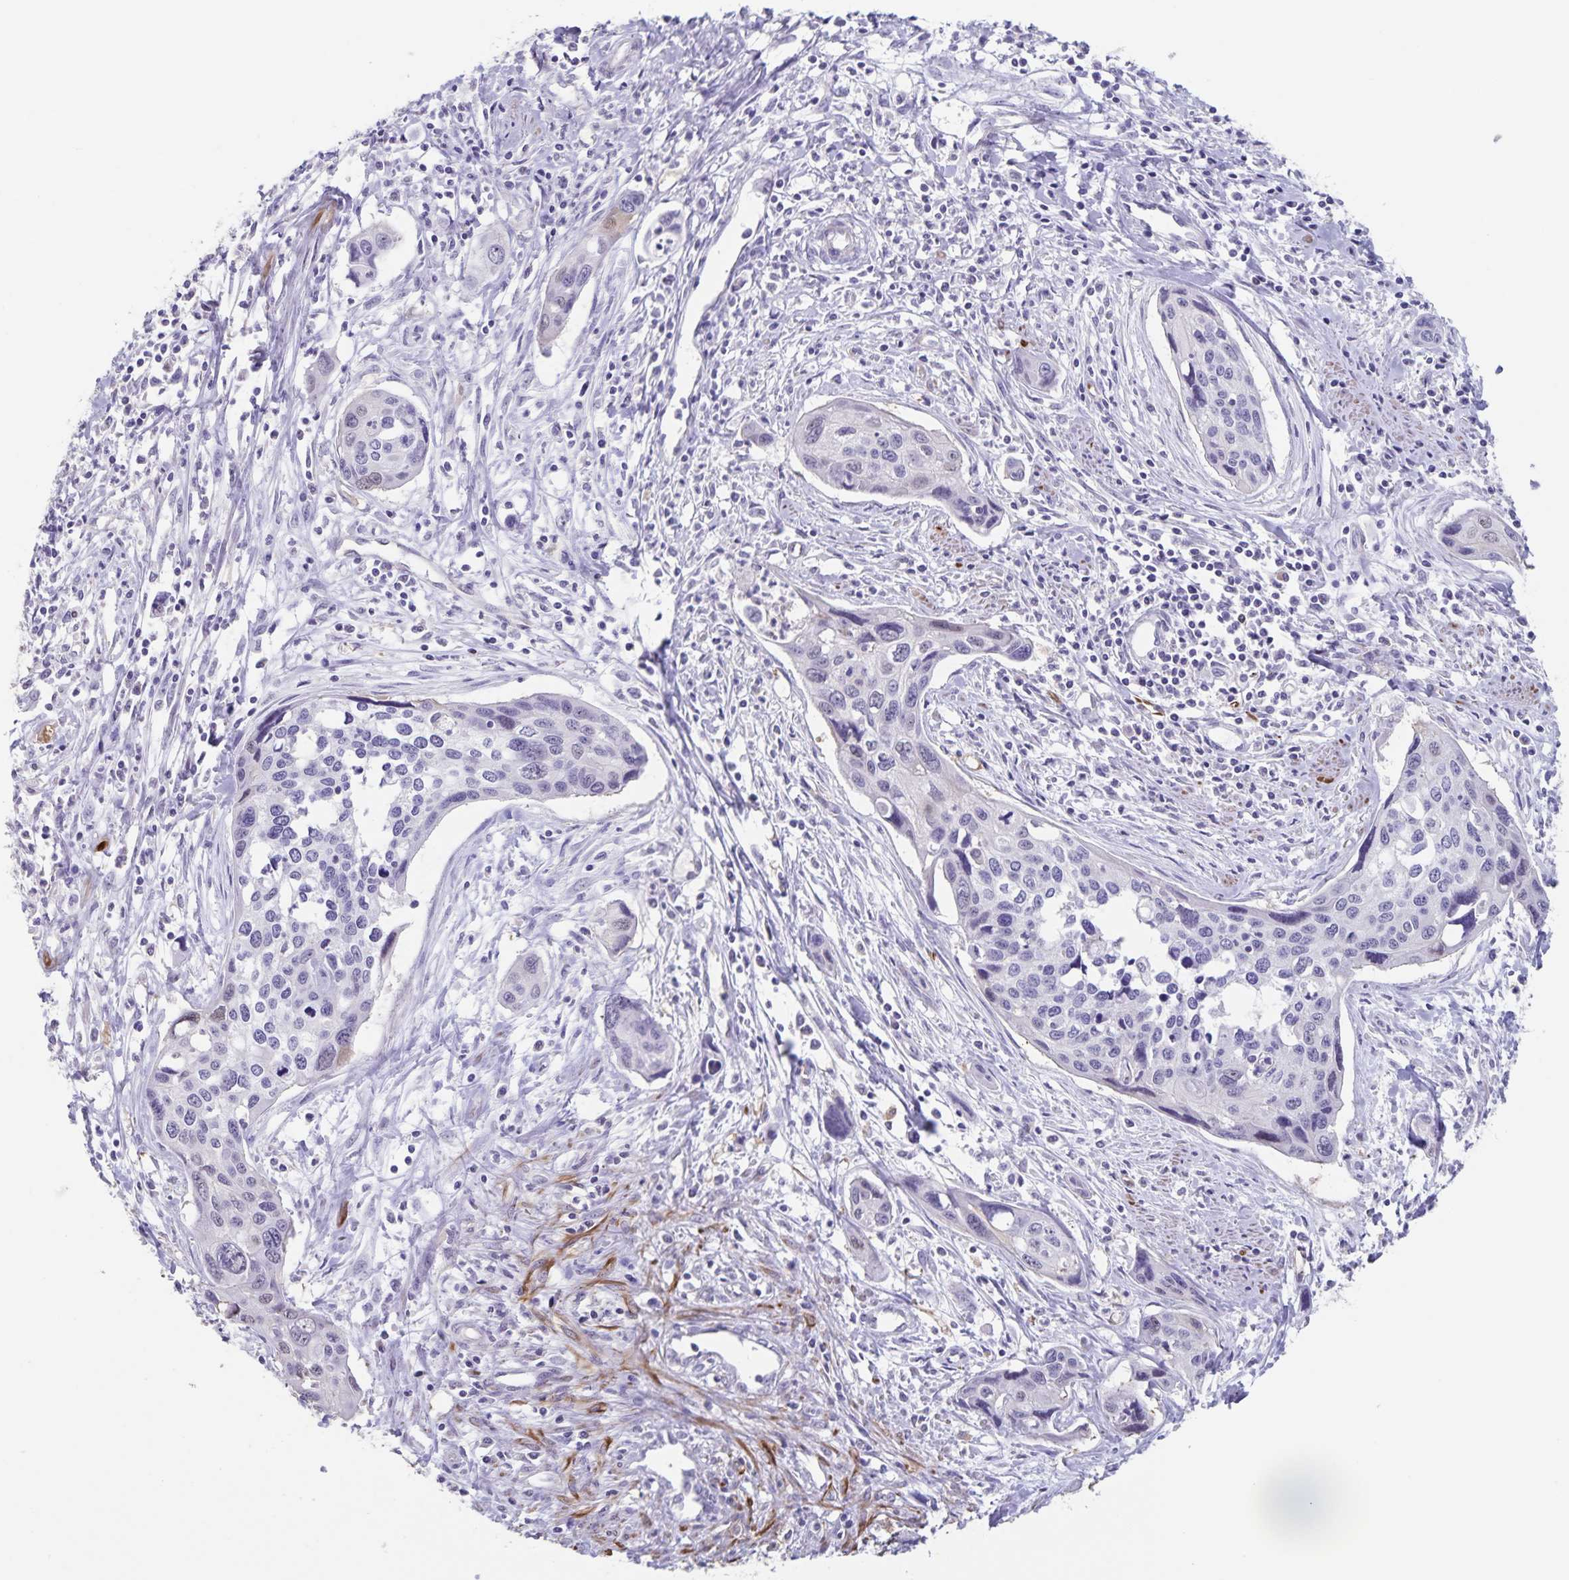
{"staining": {"intensity": "negative", "quantity": "none", "location": "none"}, "tissue": "cervical cancer", "cell_type": "Tumor cells", "image_type": "cancer", "snomed": [{"axis": "morphology", "description": "Squamous cell carcinoma, NOS"}, {"axis": "topography", "description": "Cervix"}], "caption": "Tumor cells show no significant protein positivity in cervical squamous cell carcinoma.", "gene": "SYNM", "patient": {"sex": "female", "age": 31}}